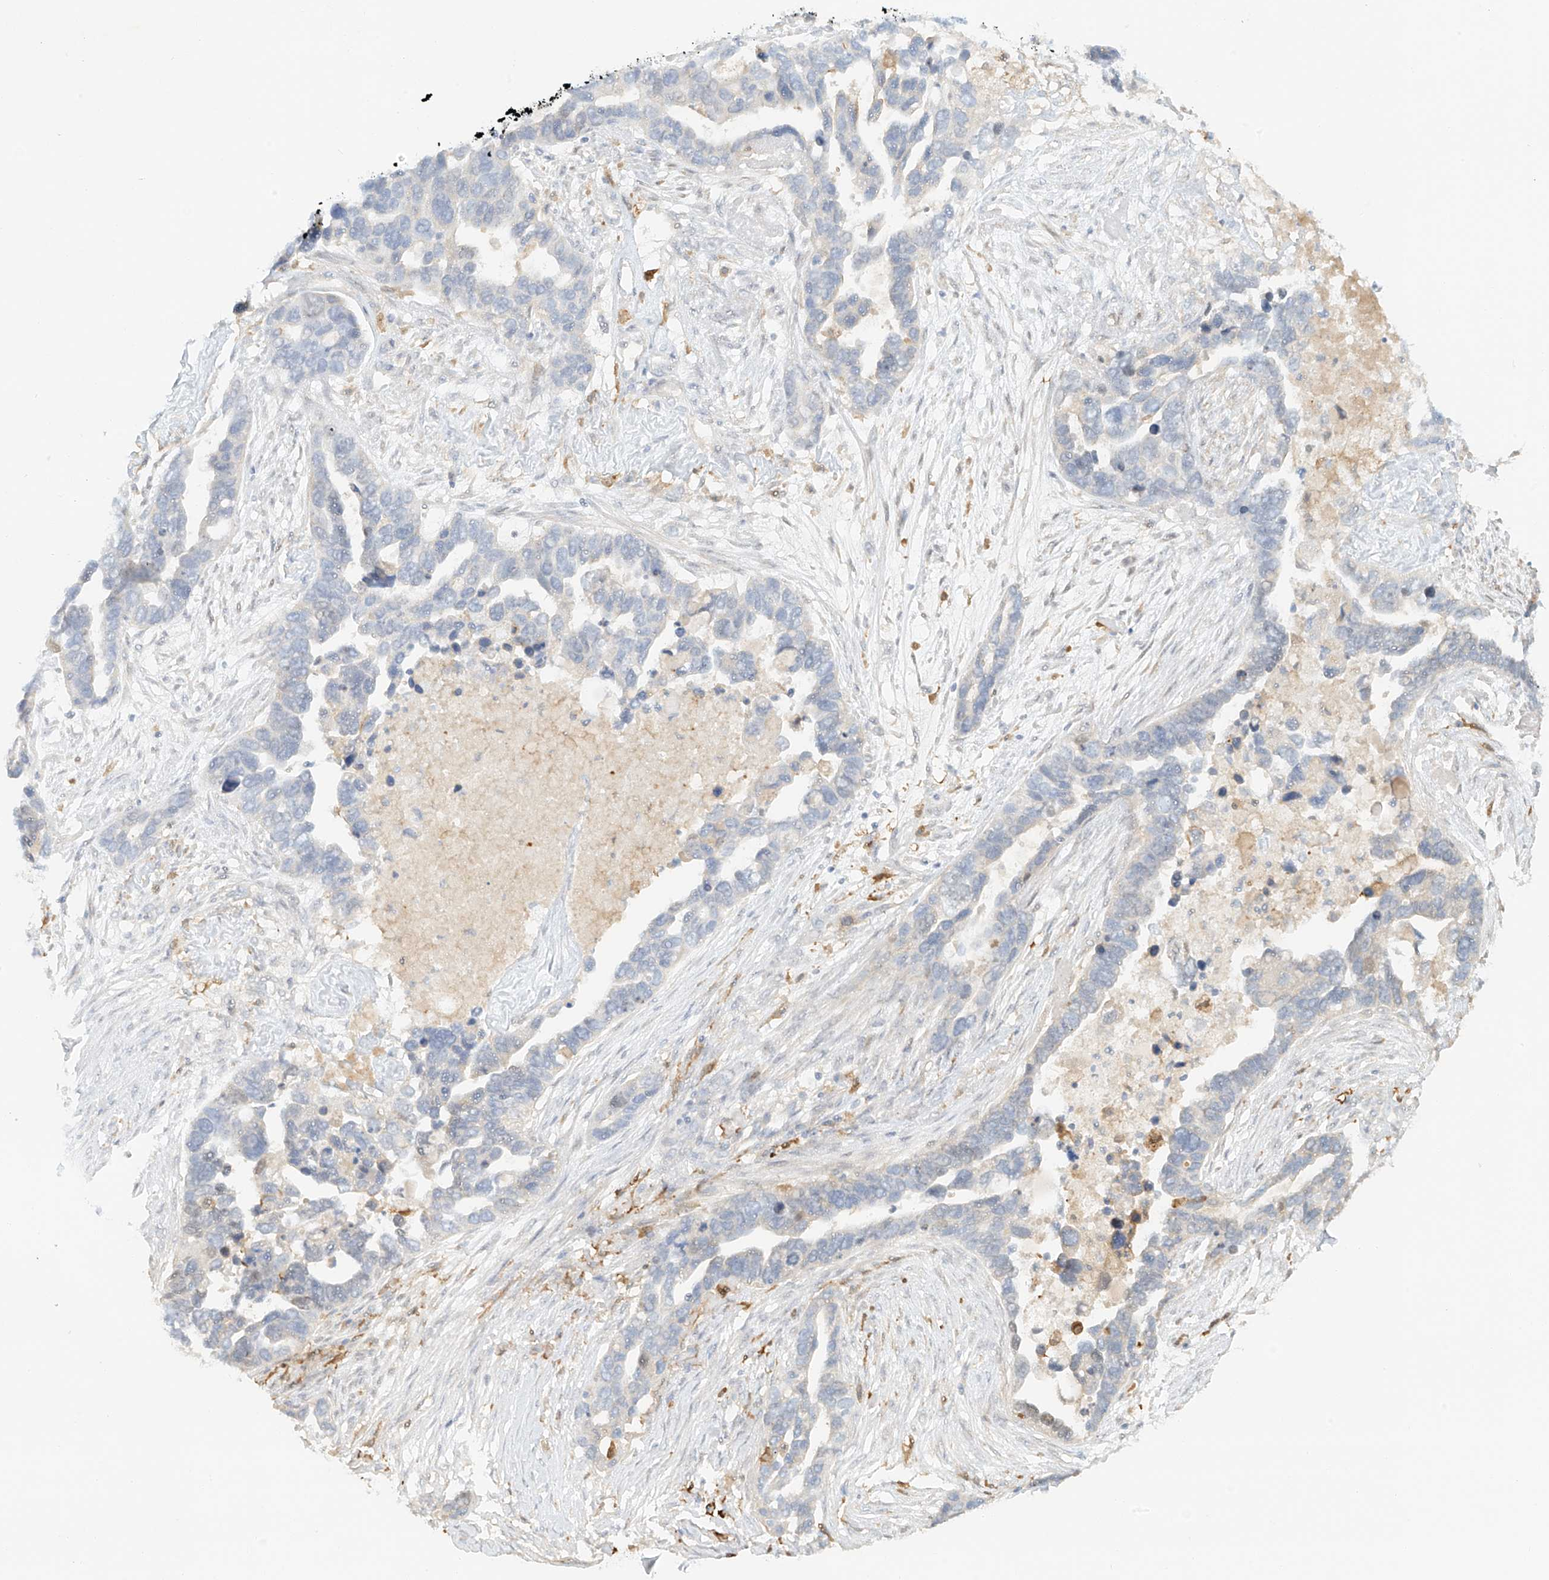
{"staining": {"intensity": "negative", "quantity": "none", "location": "none"}, "tissue": "ovarian cancer", "cell_type": "Tumor cells", "image_type": "cancer", "snomed": [{"axis": "morphology", "description": "Cystadenocarcinoma, serous, NOS"}, {"axis": "topography", "description": "Ovary"}], "caption": "An image of human serous cystadenocarcinoma (ovarian) is negative for staining in tumor cells. The staining is performed using DAB brown chromogen with nuclei counter-stained in using hematoxylin.", "gene": "UPK1B", "patient": {"sex": "female", "age": 54}}